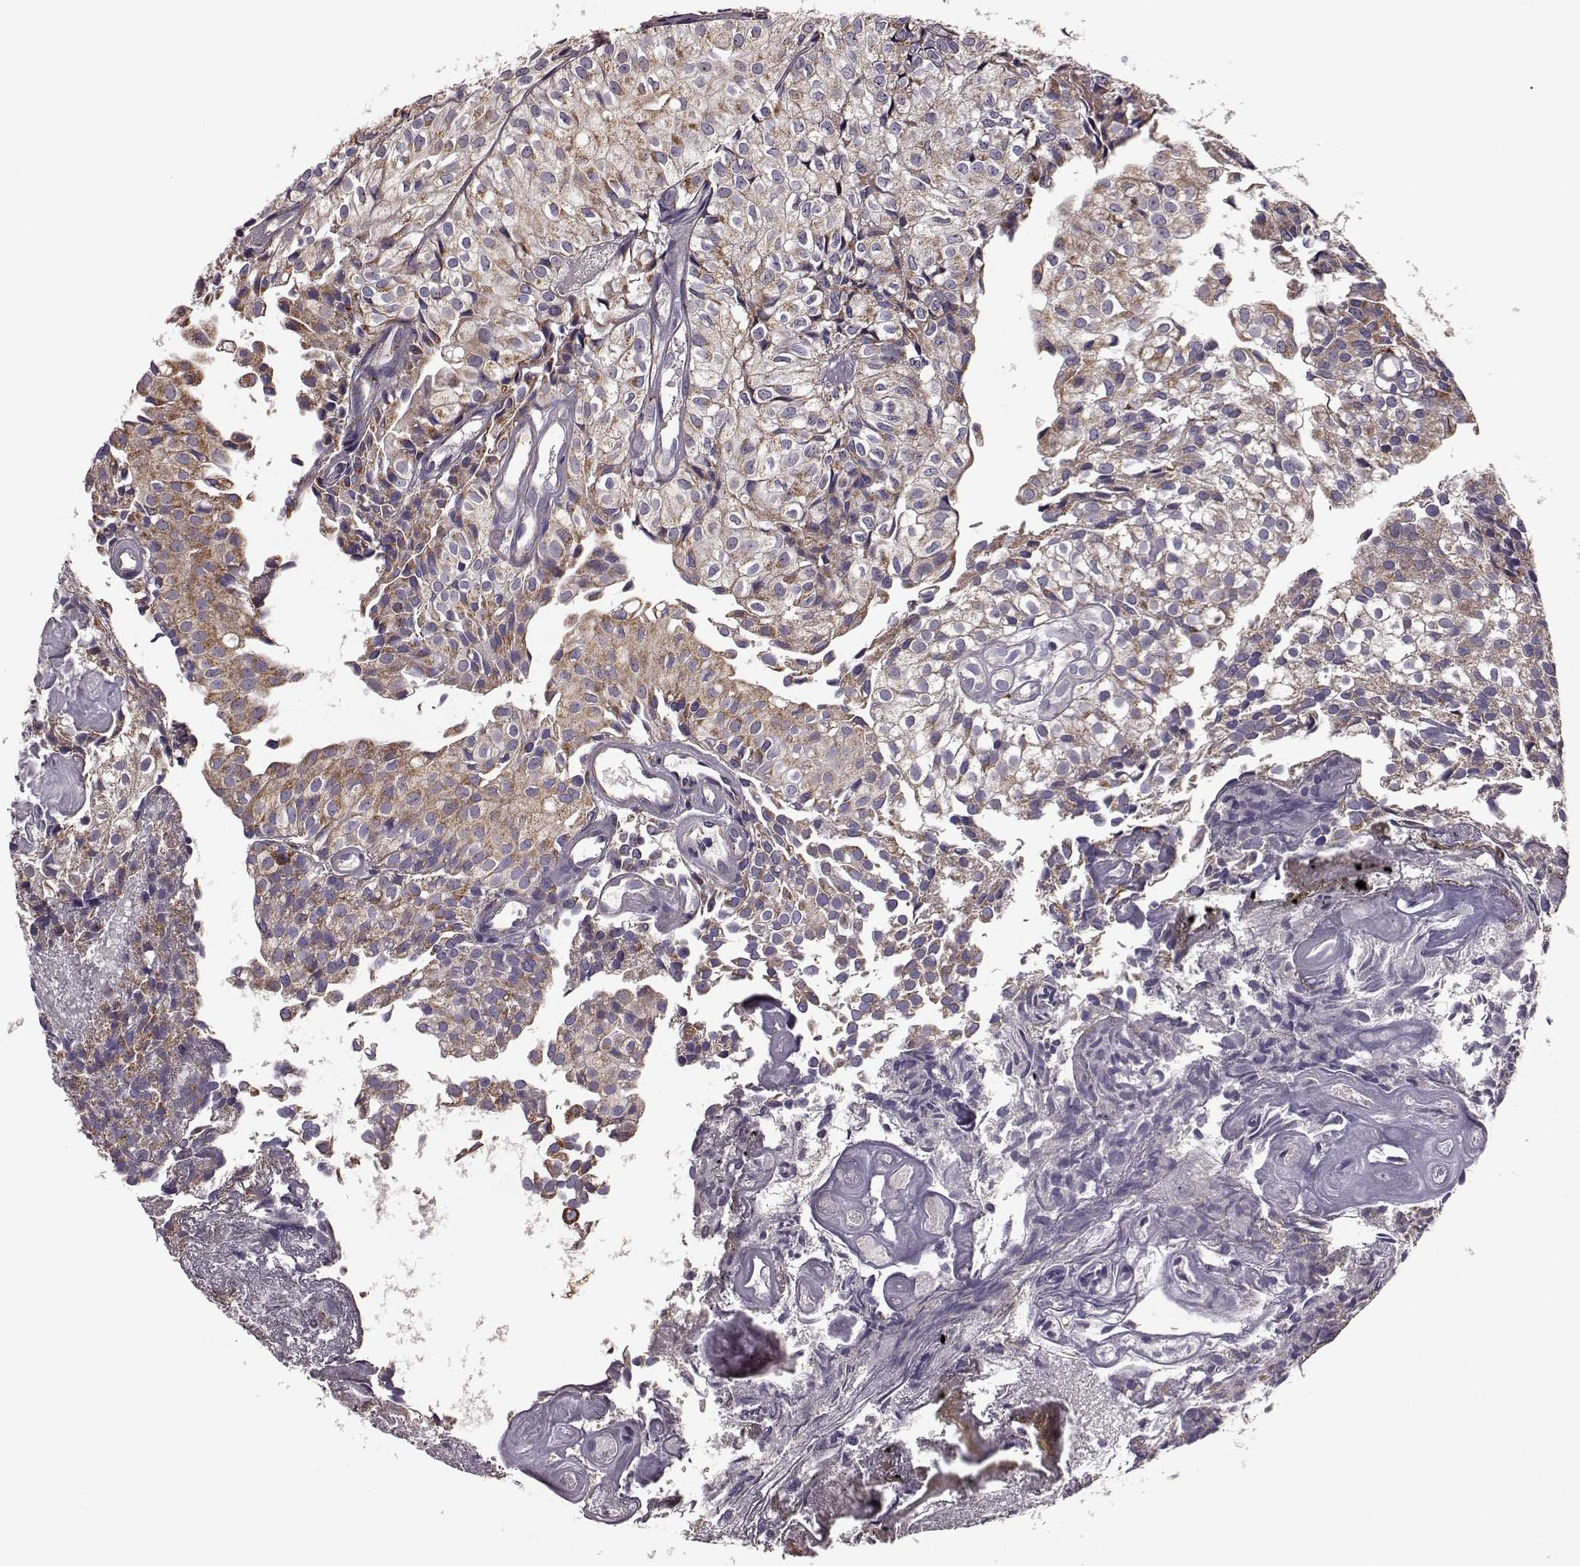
{"staining": {"intensity": "weak", "quantity": "25%-75%", "location": "cytoplasmic/membranous"}, "tissue": "urothelial cancer", "cell_type": "Tumor cells", "image_type": "cancer", "snomed": [{"axis": "morphology", "description": "Urothelial carcinoma, Low grade"}, {"axis": "topography", "description": "Urinary bladder"}], "caption": "Urothelial carcinoma (low-grade) was stained to show a protein in brown. There is low levels of weak cytoplasmic/membranous positivity in about 25%-75% of tumor cells.", "gene": "PUDP", "patient": {"sex": "male", "age": 89}}